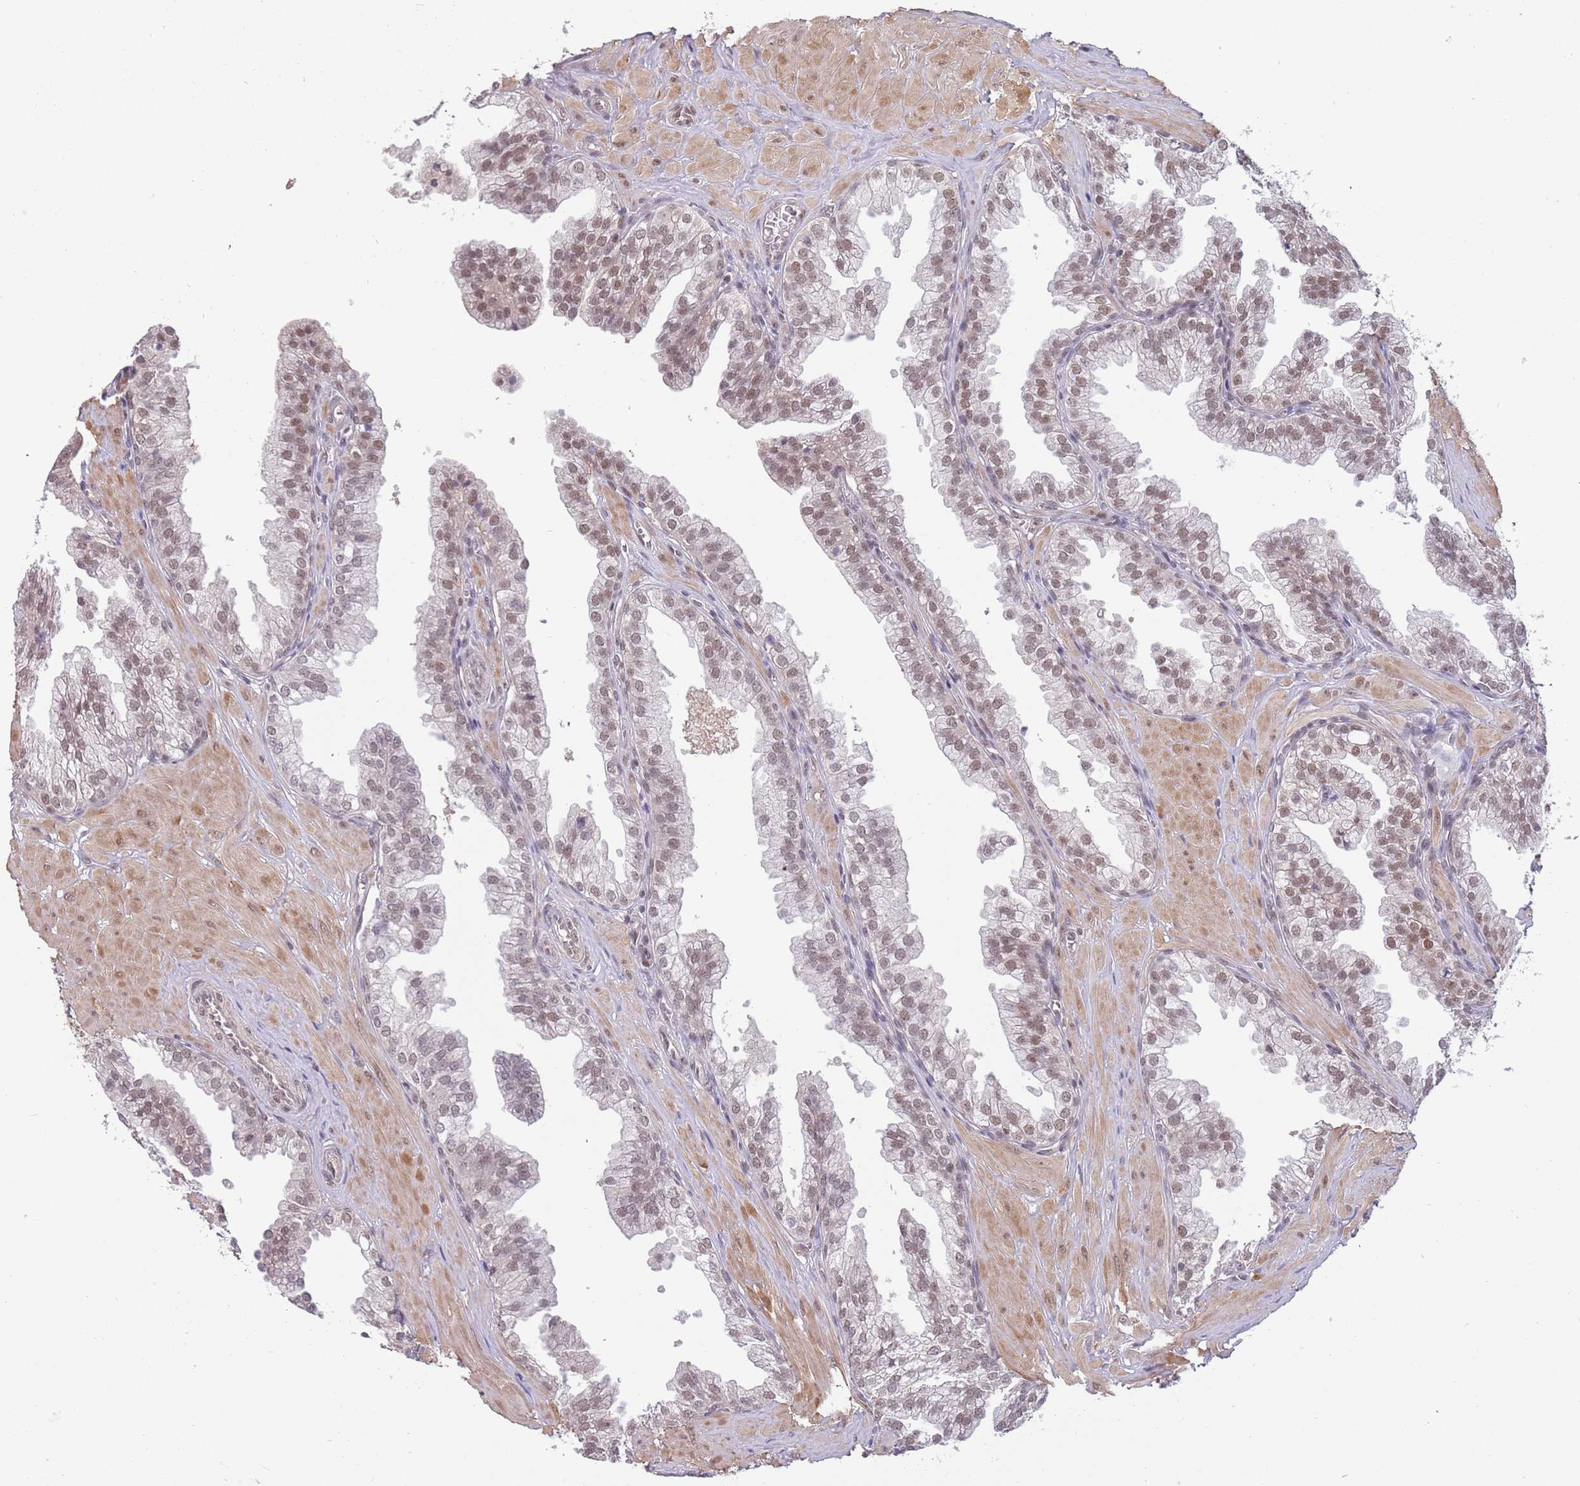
{"staining": {"intensity": "moderate", "quantity": "25%-75%", "location": "nuclear"}, "tissue": "prostate", "cell_type": "Glandular cells", "image_type": "normal", "snomed": [{"axis": "morphology", "description": "Normal tissue, NOS"}, {"axis": "topography", "description": "Prostate"}, {"axis": "topography", "description": "Peripheral nerve tissue"}], "caption": "The image reveals immunohistochemical staining of benign prostate. There is moderate nuclear expression is present in about 25%-75% of glandular cells.", "gene": "ZBTB7A", "patient": {"sex": "male", "age": 55}}